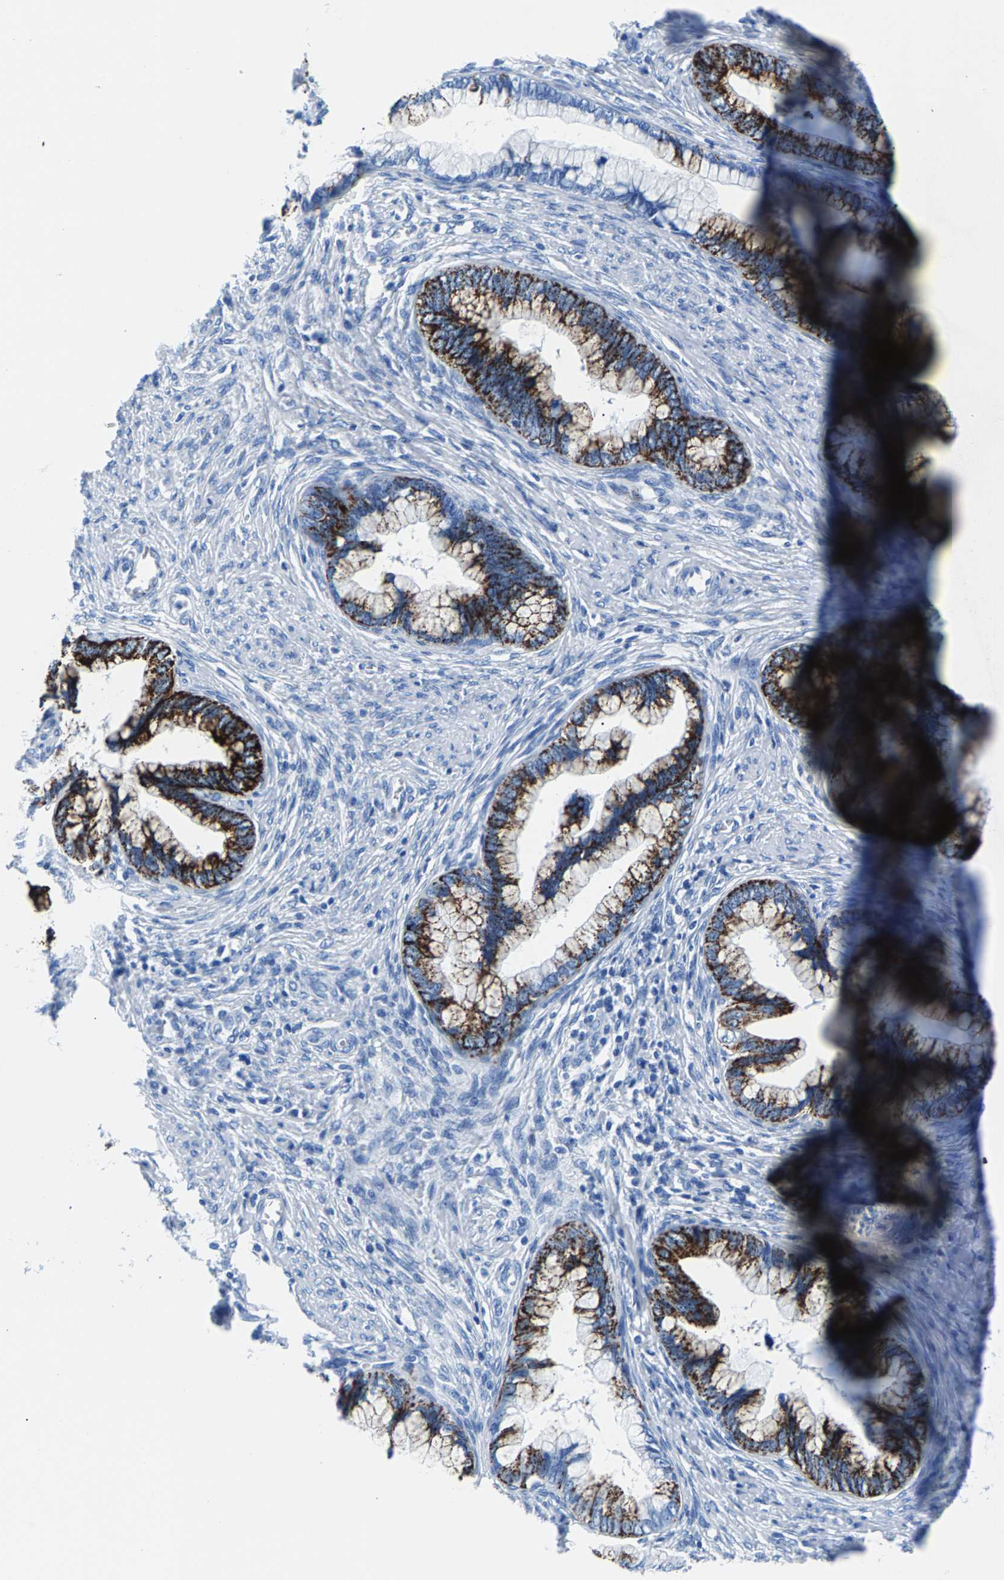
{"staining": {"intensity": "strong", "quantity": ">75%", "location": "cytoplasmic/membranous"}, "tissue": "cervical cancer", "cell_type": "Tumor cells", "image_type": "cancer", "snomed": [{"axis": "morphology", "description": "Adenocarcinoma, NOS"}, {"axis": "topography", "description": "Cervix"}], "caption": "Human cervical adenocarcinoma stained with a brown dye exhibits strong cytoplasmic/membranous positive expression in approximately >75% of tumor cells.", "gene": "CPS1", "patient": {"sex": "female", "age": 44}}